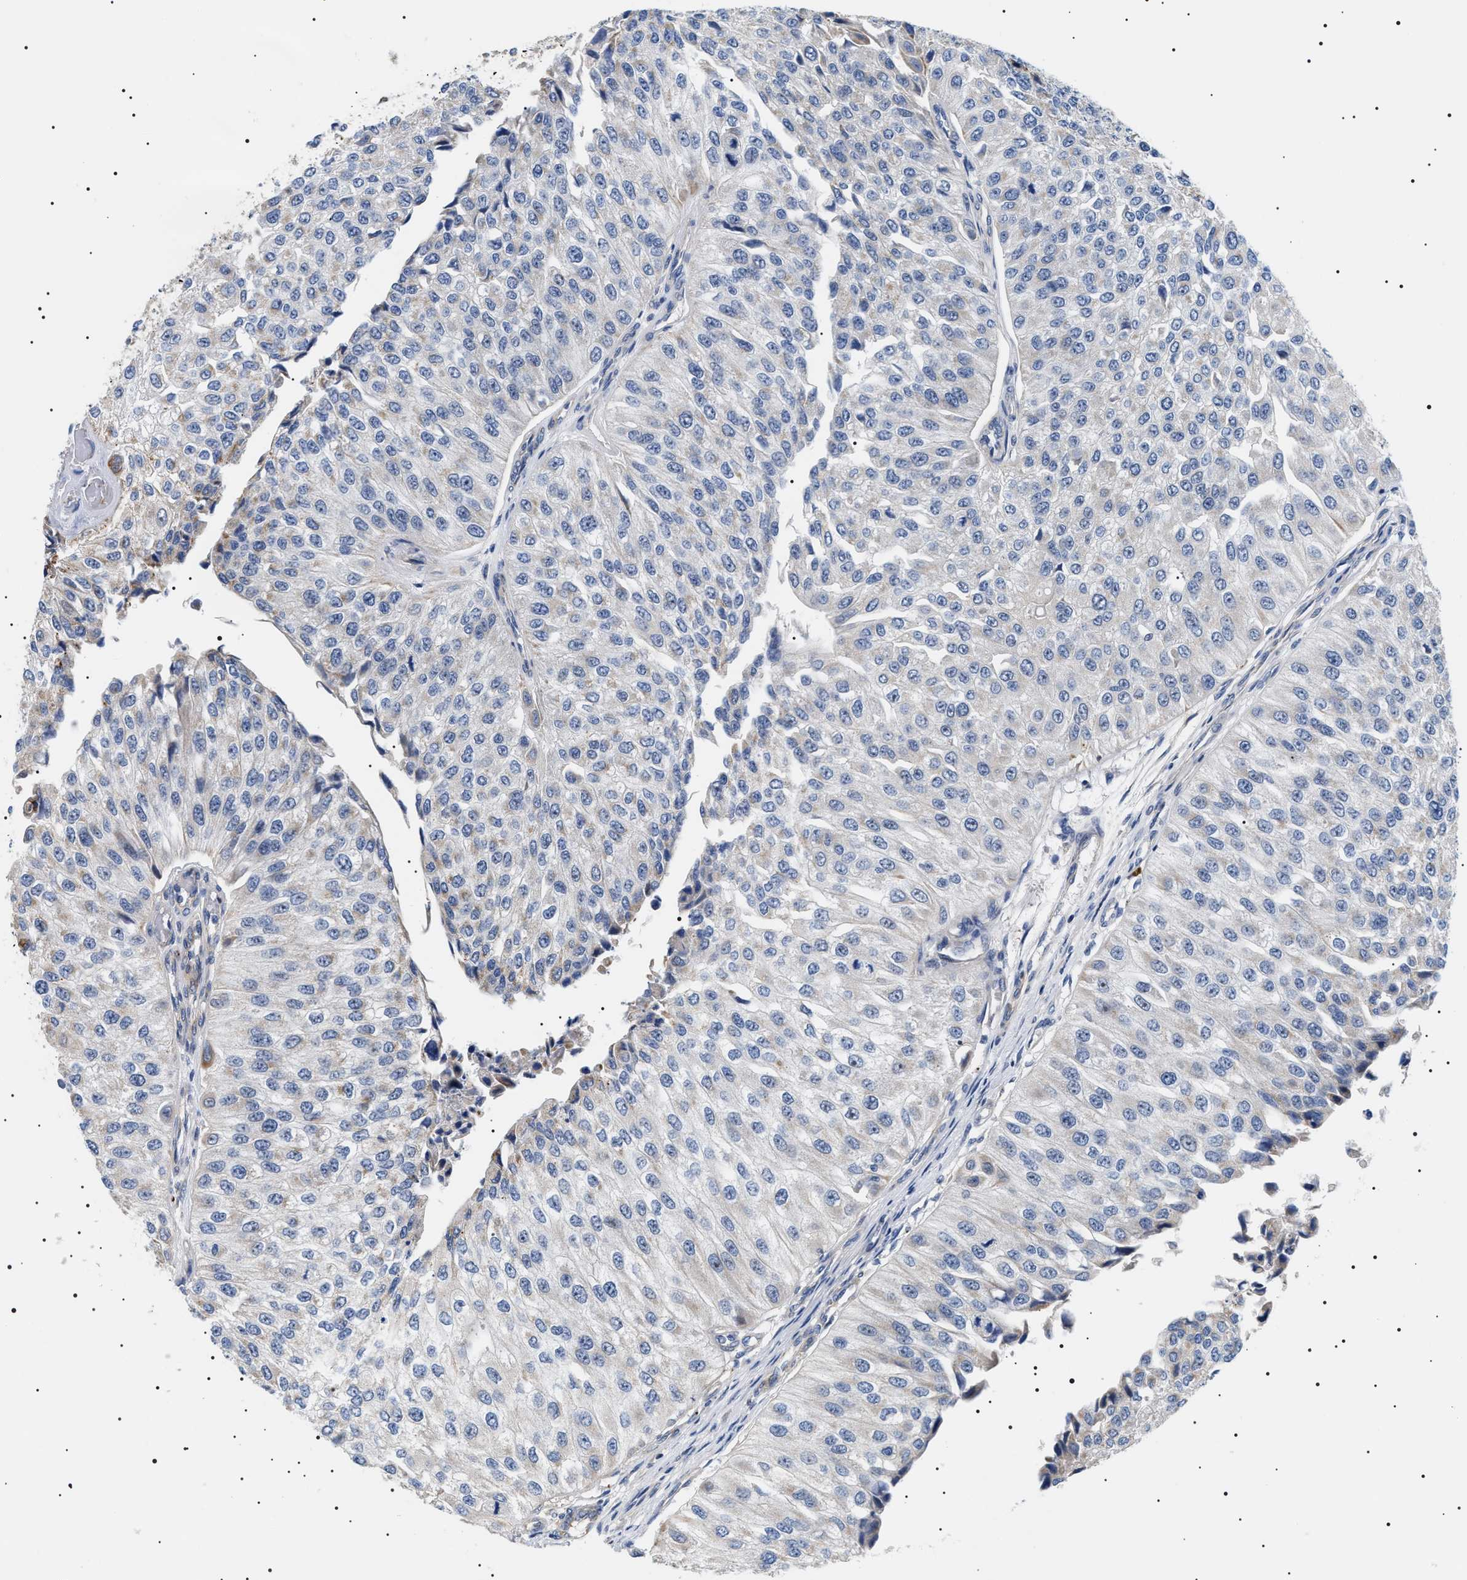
{"staining": {"intensity": "negative", "quantity": "none", "location": "none"}, "tissue": "urothelial cancer", "cell_type": "Tumor cells", "image_type": "cancer", "snomed": [{"axis": "morphology", "description": "Urothelial carcinoma, High grade"}, {"axis": "topography", "description": "Kidney"}, {"axis": "topography", "description": "Urinary bladder"}], "caption": "Protein analysis of urothelial carcinoma (high-grade) reveals no significant expression in tumor cells.", "gene": "TMEM222", "patient": {"sex": "male", "age": 77}}